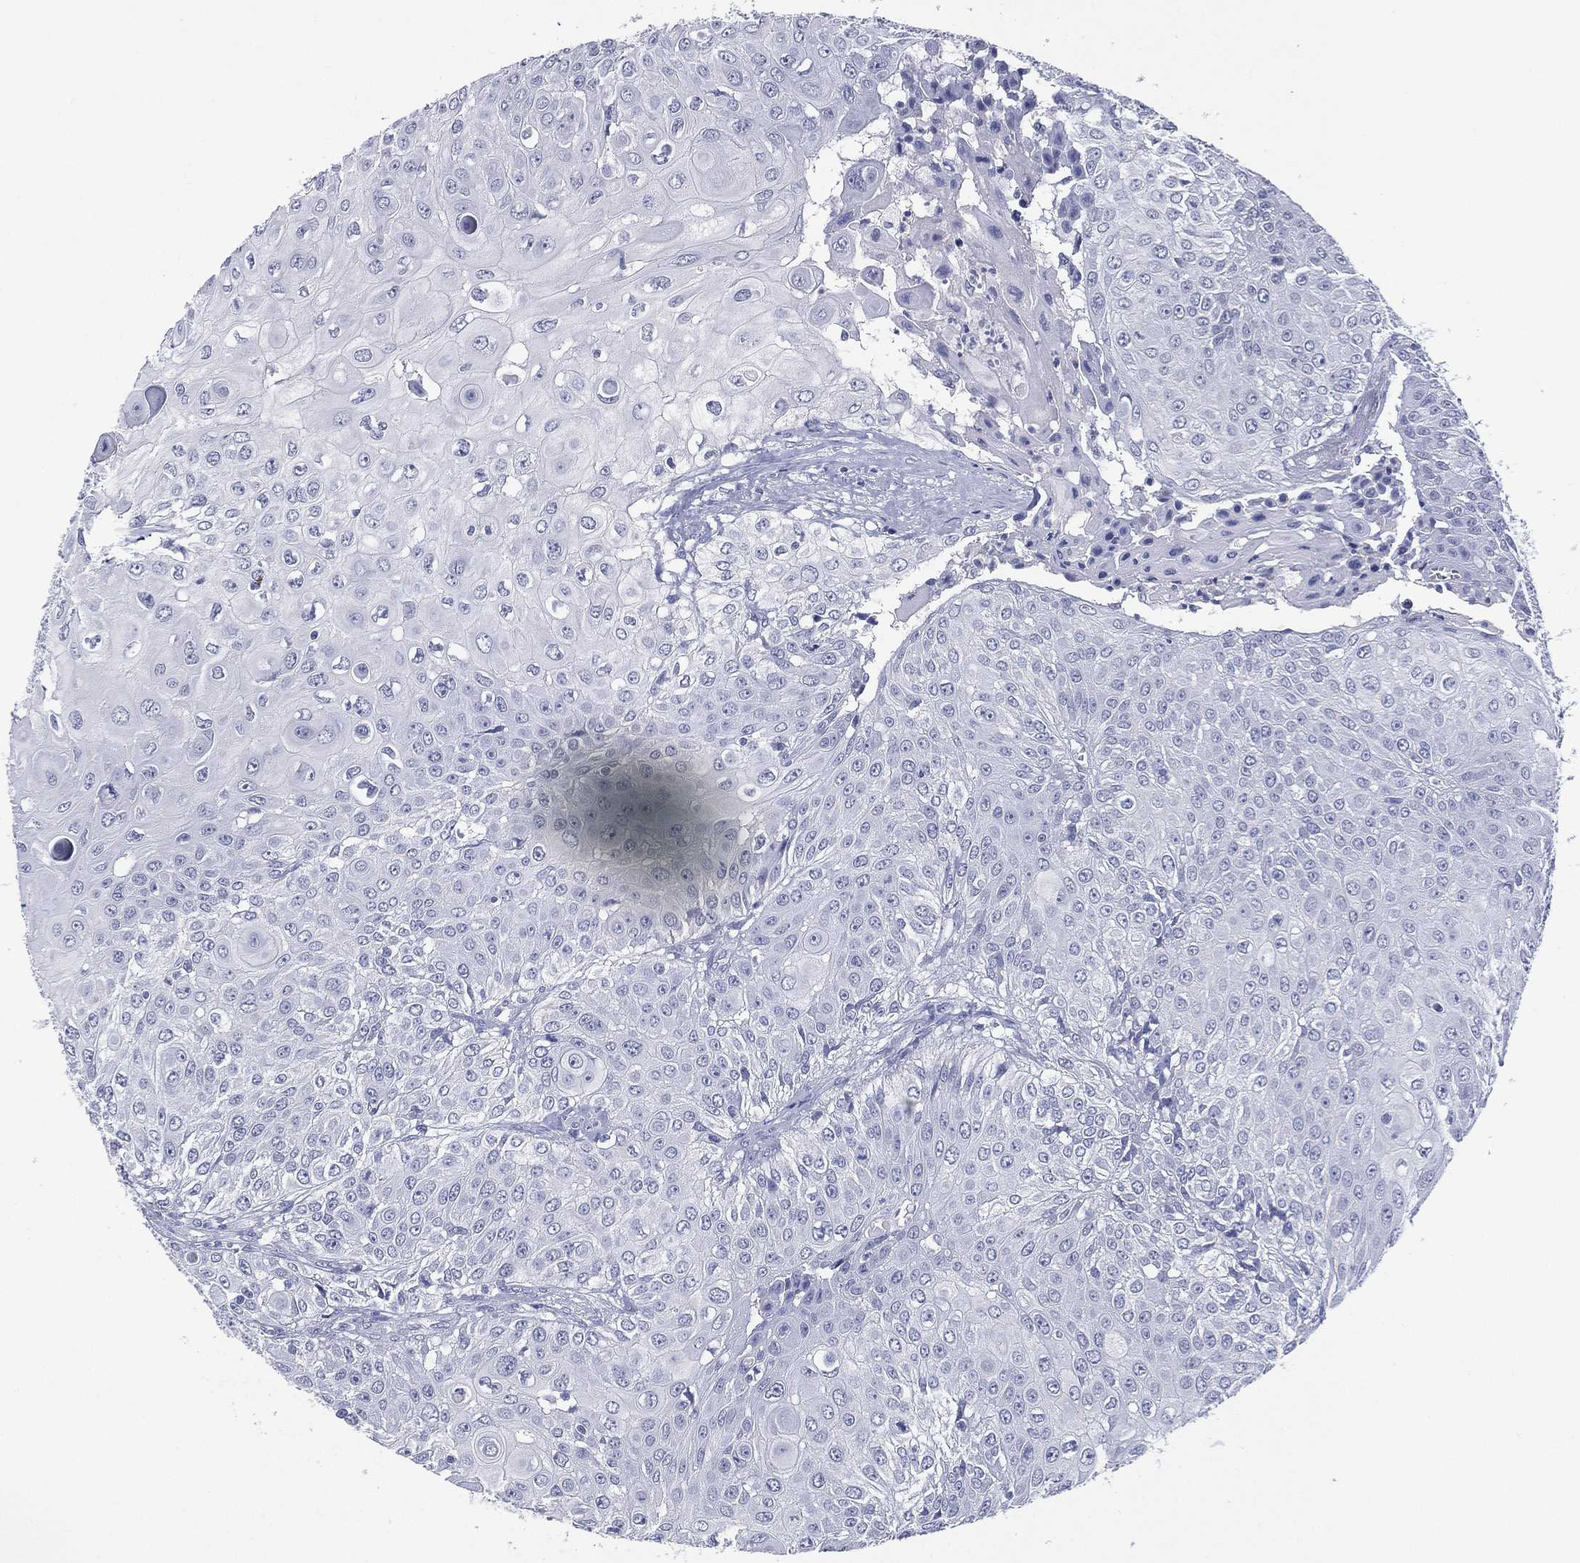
{"staining": {"intensity": "negative", "quantity": "none", "location": "none"}, "tissue": "urothelial cancer", "cell_type": "Tumor cells", "image_type": "cancer", "snomed": [{"axis": "morphology", "description": "Urothelial carcinoma, High grade"}, {"axis": "topography", "description": "Urinary bladder"}], "caption": "Tumor cells show no significant protein staining in urothelial cancer. (DAB (3,3'-diaminobenzidine) immunohistochemistry with hematoxylin counter stain).", "gene": "KRT35", "patient": {"sex": "female", "age": 79}}